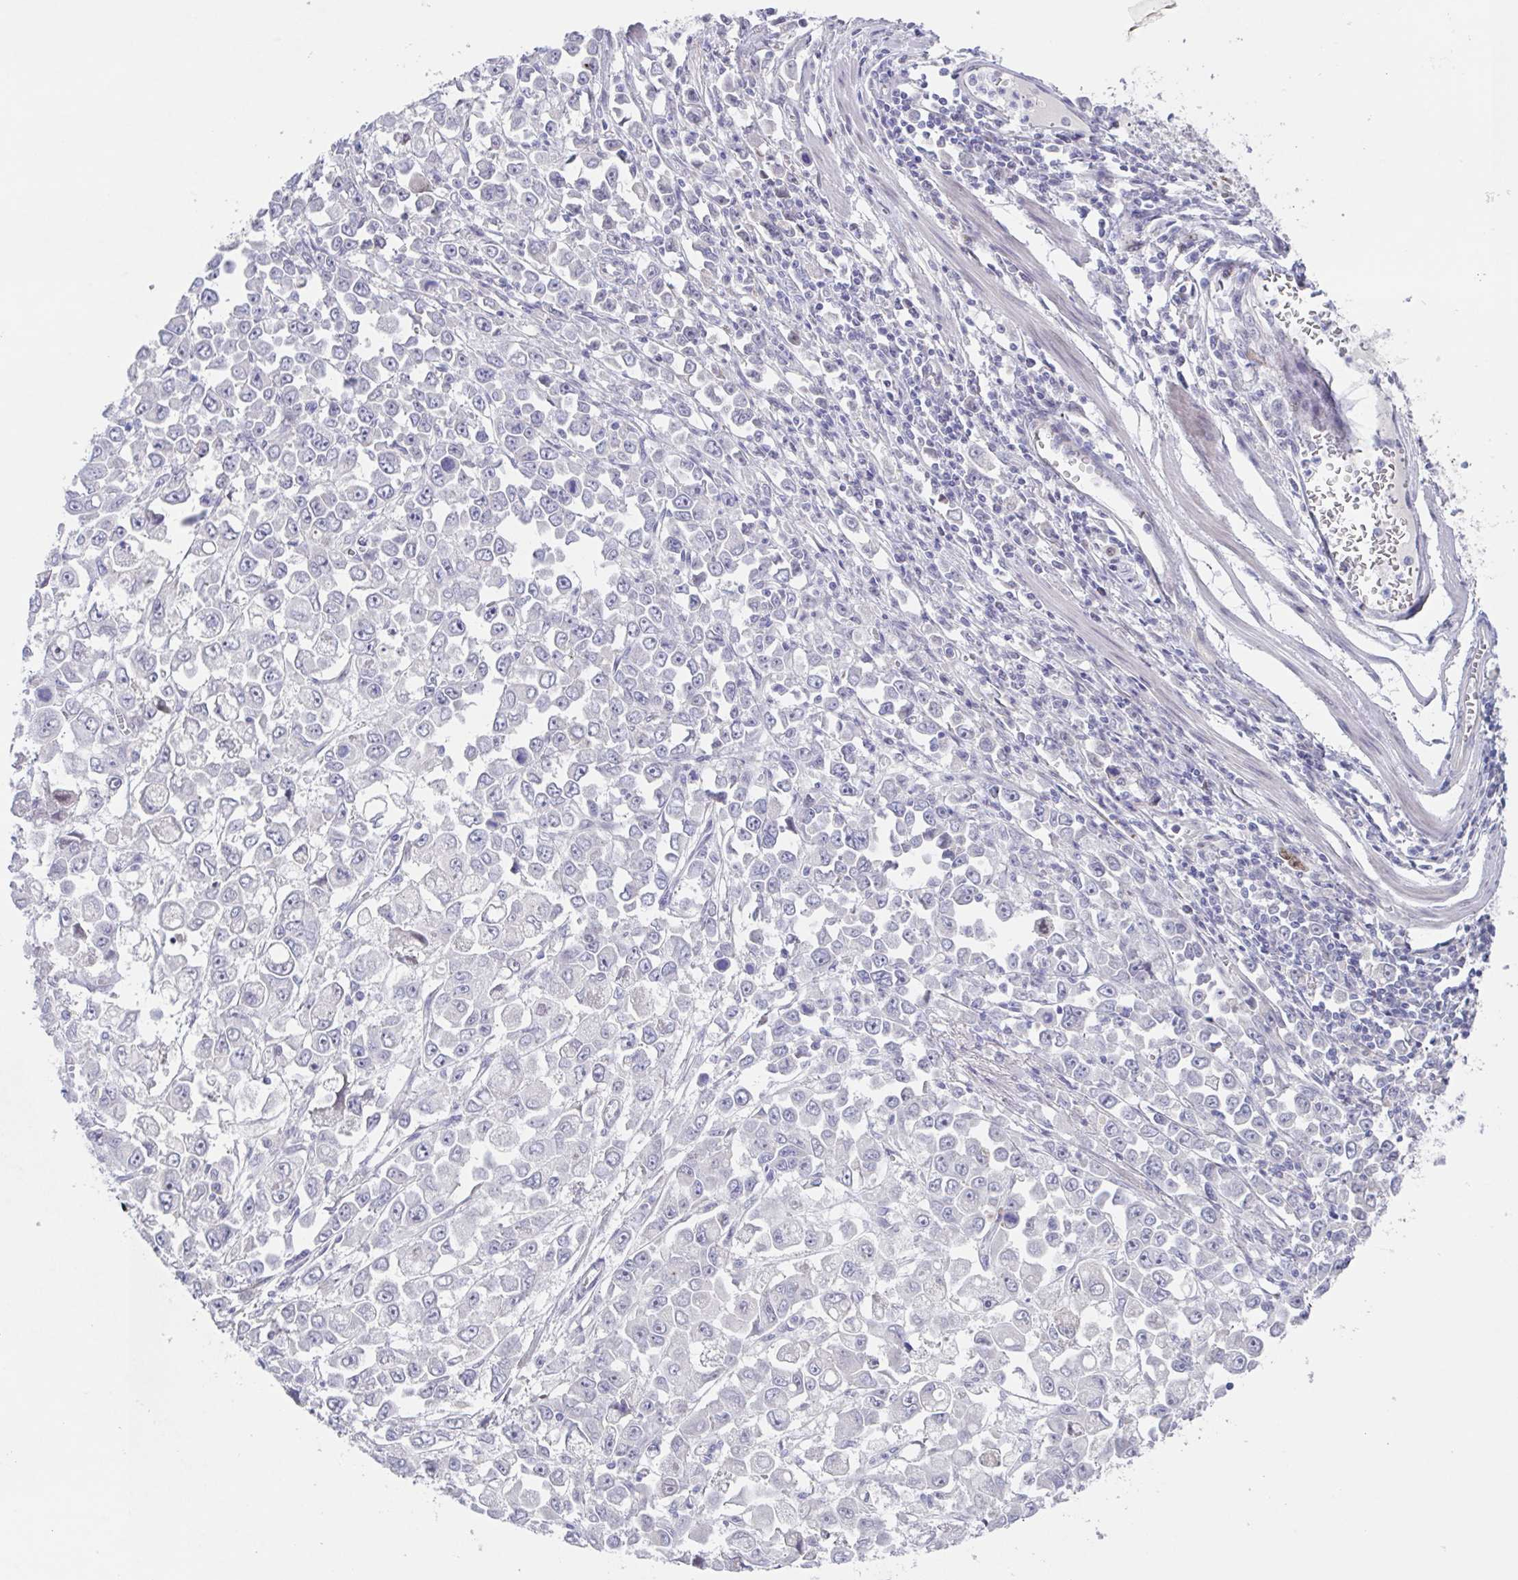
{"staining": {"intensity": "negative", "quantity": "none", "location": "none"}, "tissue": "stomach cancer", "cell_type": "Tumor cells", "image_type": "cancer", "snomed": [{"axis": "morphology", "description": "Adenocarcinoma, NOS"}, {"axis": "topography", "description": "Stomach, upper"}], "caption": "Image shows no significant protein expression in tumor cells of stomach adenocarcinoma.", "gene": "POU2F3", "patient": {"sex": "male", "age": 70}}